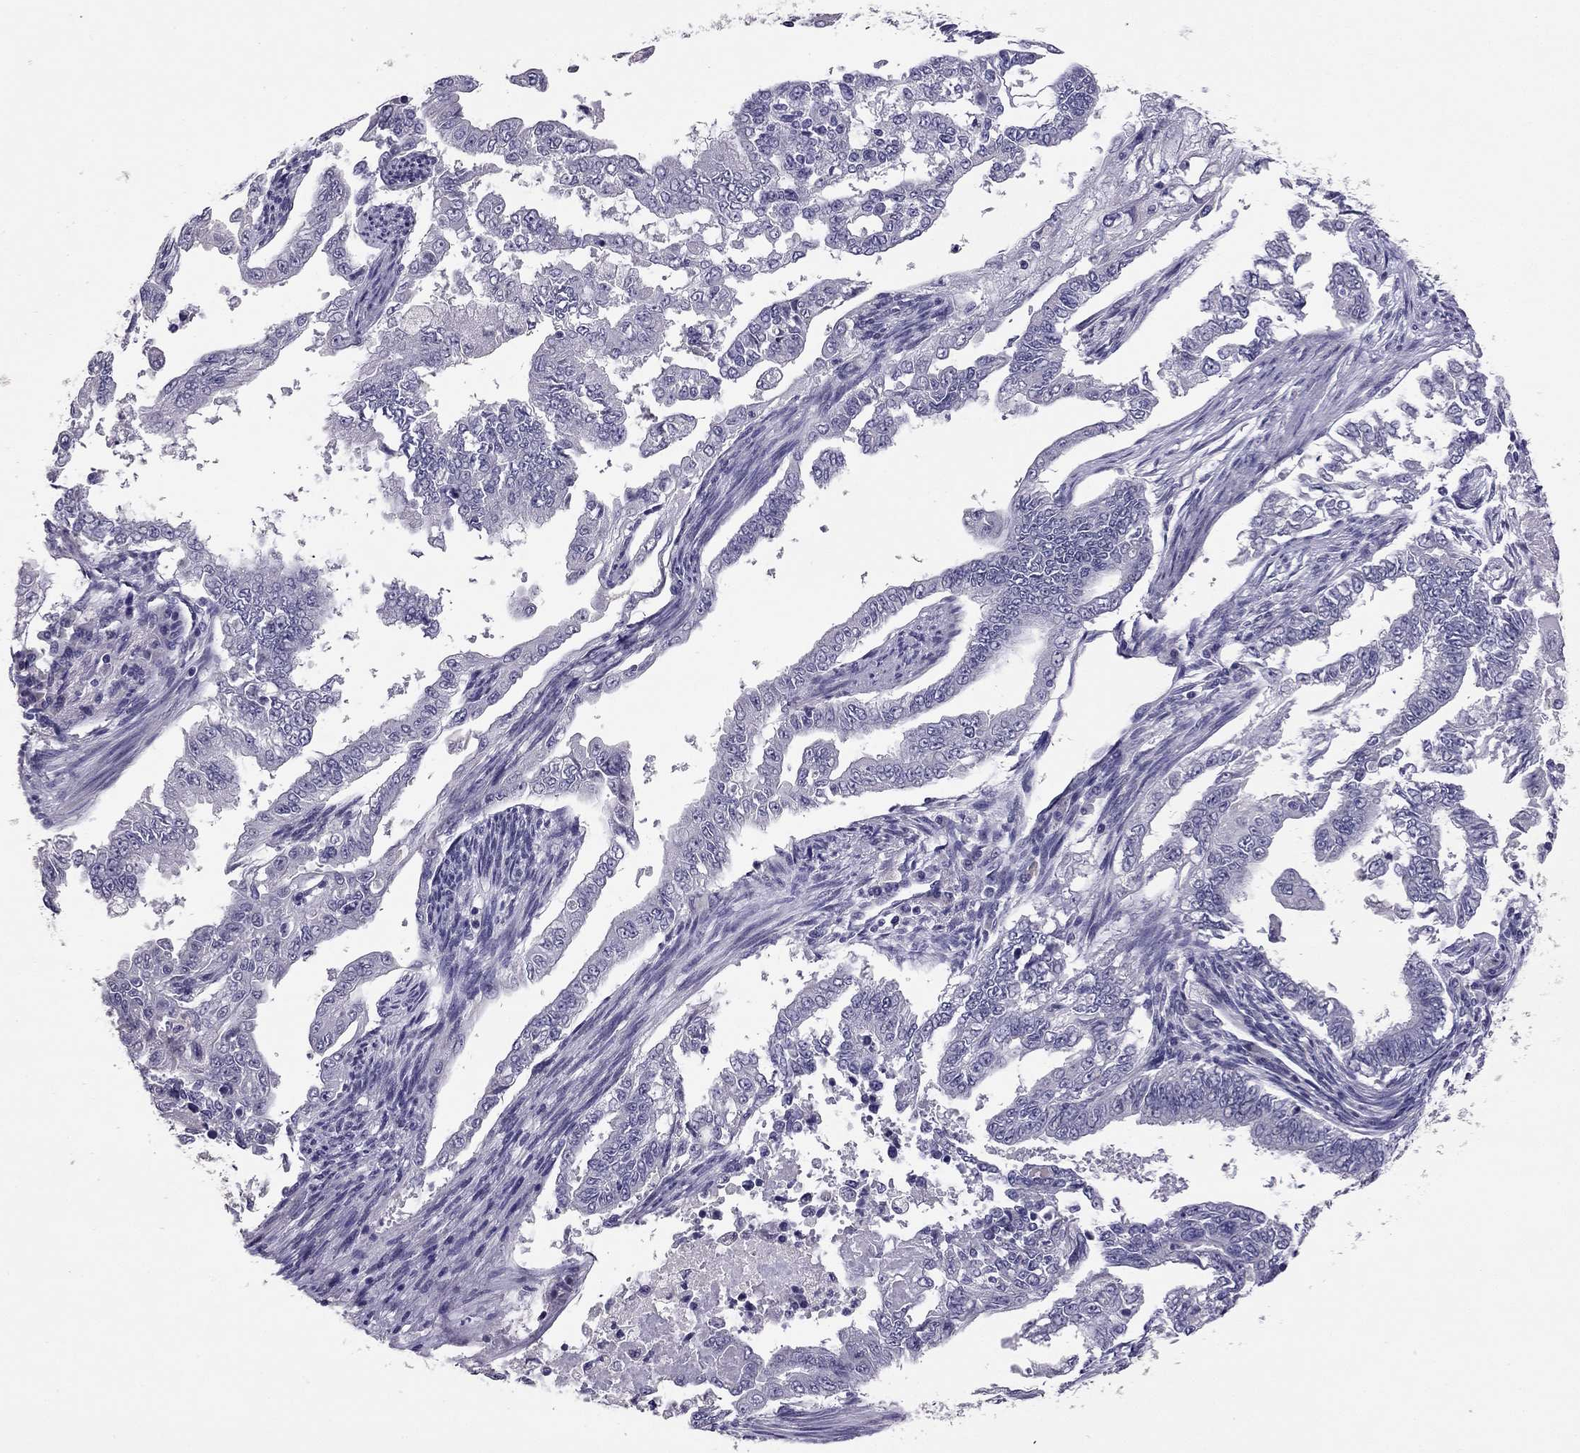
{"staining": {"intensity": "negative", "quantity": "none", "location": "none"}, "tissue": "endometrial cancer", "cell_type": "Tumor cells", "image_type": "cancer", "snomed": [{"axis": "morphology", "description": "Adenocarcinoma, NOS"}, {"axis": "topography", "description": "Uterus"}], "caption": "The immunohistochemistry histopathology image has no significant expression in tumor cells of endometrial cancer tissue.", "gene": "RHO", "patient": {"sex": "female", "age": 59}}